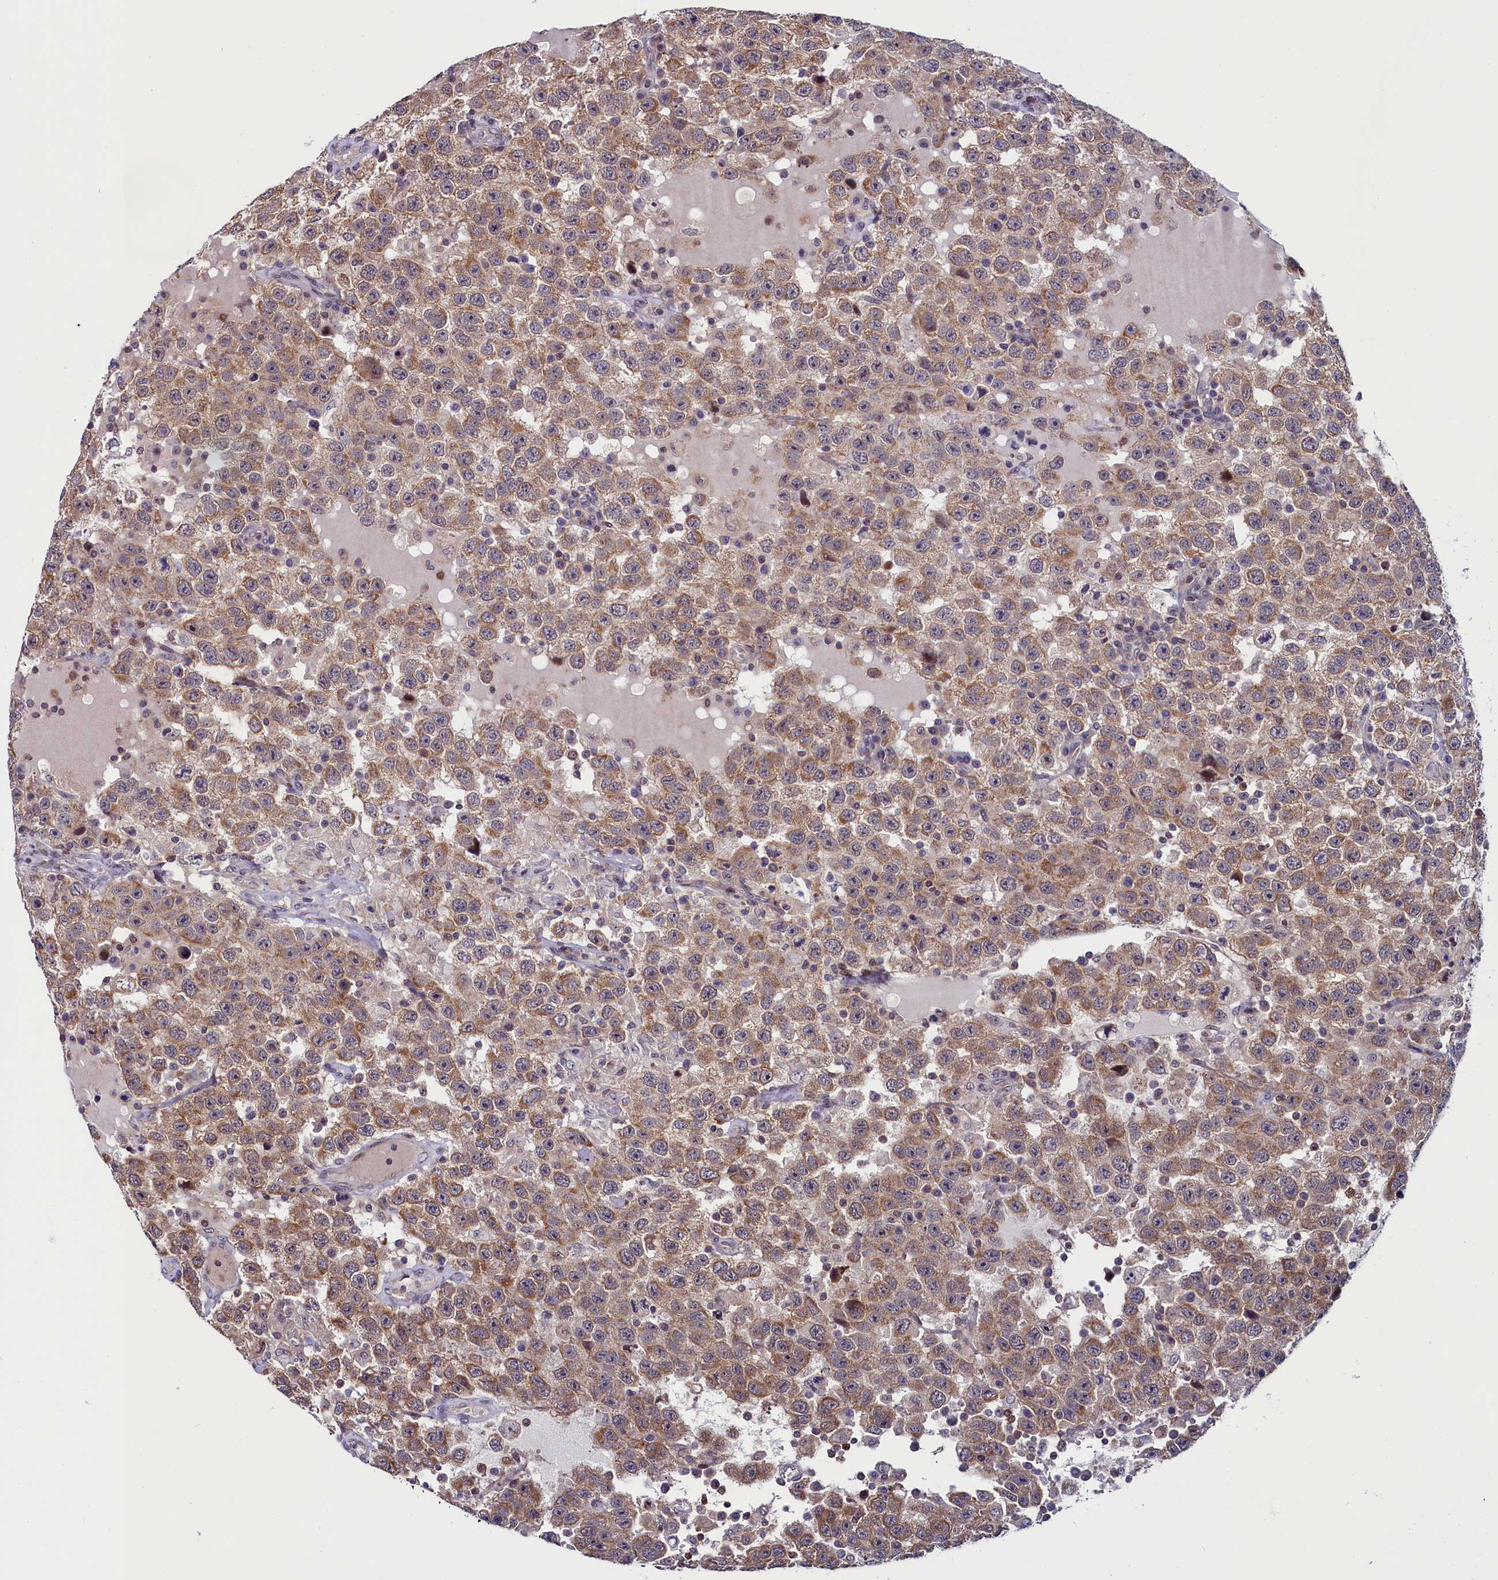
{"staining": {"intensity": "moderate", "quantity": ">75%", "location": "cytoplasmic/membranous"}, "tissue": "testis cancer", "cell_type": "Tumor cells", "image_type": "cancer", "snomed": [{"axis": "morphology", "description": "Seminoma, NOS"}, {"axis": "topography", "description": "Testis"}], "caption": "Testis seminoma stained with a protein marker shows moderate staining in tumor cells.", "gene": "CIAPIN1", "patient": {"sex": "male", "age": 41}}